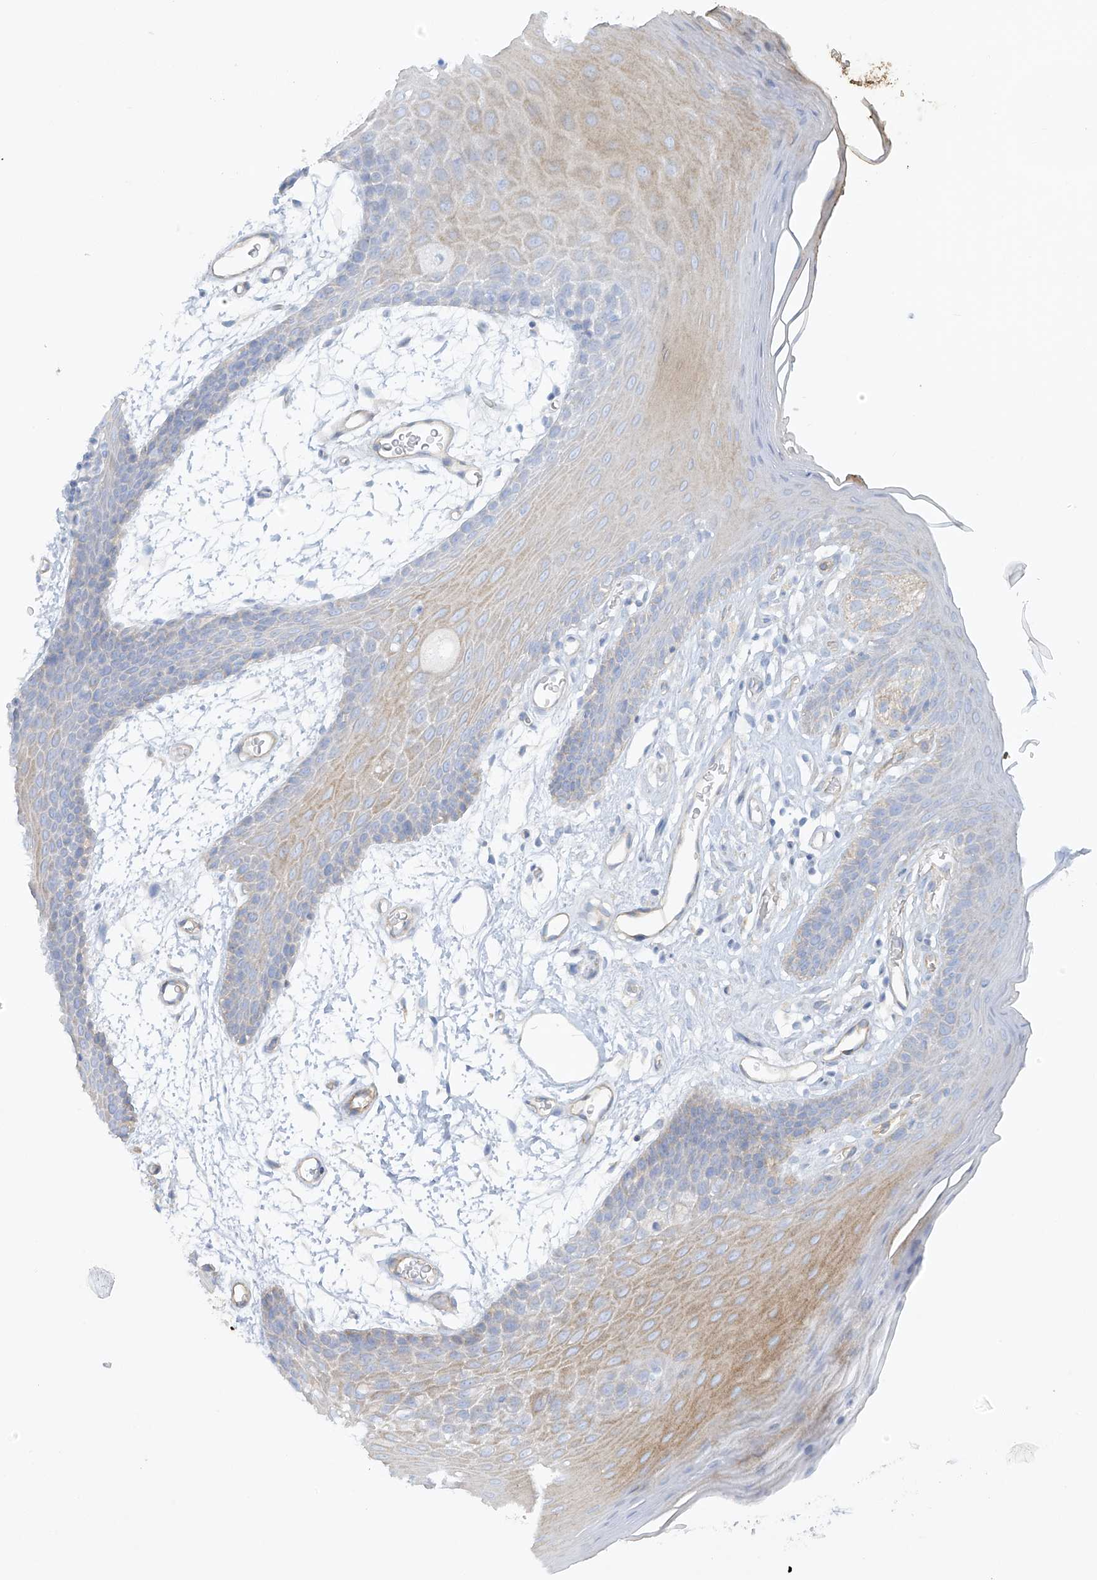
{"staining": {"intensity": "moderate", "quantity": "<25%", "location": "cytoplasmic/membranous"}, "tissue": "oral mucosa", "cell_type": "Squamous epithelial cells", "image_type": "normal", "snomed": [{"axis": "morphology", "description": "Normal tissue, NOS"}, {"axis": "topography", "description": "Skeletal muscle"}, {"axis": "topography", "description": "Oral tissue"}, {"axis": "topography", "description": "Salivary gland"}, {"axis": "topography", "description": "Peripheral nerve tissue"}], "caption": "There is low levels of moderate cytoplasmic/membranous expression in squamous epithelial cells of benign oral mucosa, as demonstrated by immunohistochemical staining (brown color).", "gene": "VAMP5", "patient": {"sex": "male", "age": 54}}